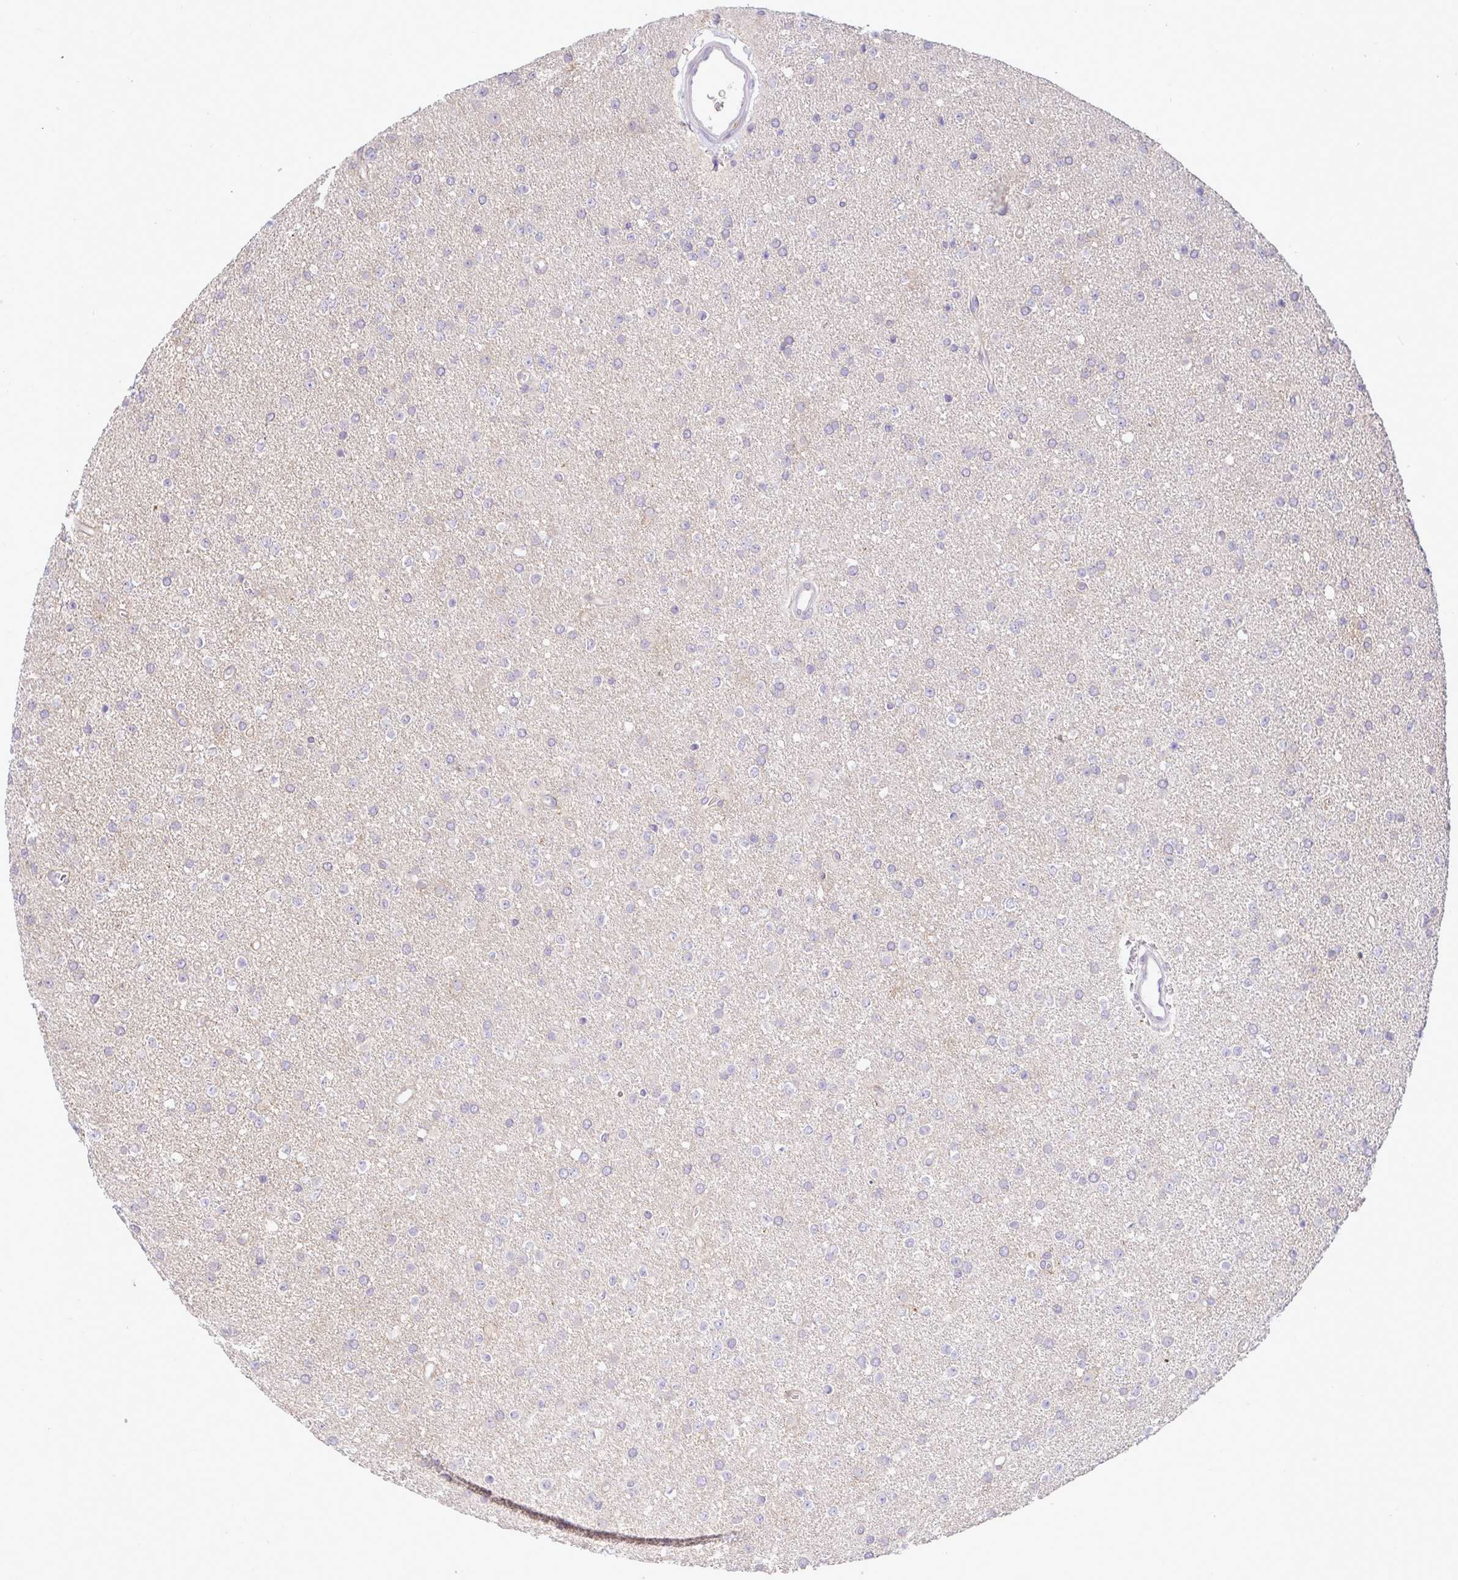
{"staining": {"intensity": "negative", "quantity": "none", "location": "none"}, "tissue": "glioma", "cell_type": "Tumor cells", "image_type": "cancer", "snomed": [{"axis": "morphology", "description": "Glioma, malignant, Low grade"}, {"axis": "topography", "description": "Brain"}], "caption": "Tumor cells are negative for protein expression in human glioma.", "gene": "TMEM41A", "patient": {"sex": "female", "age": 34}}